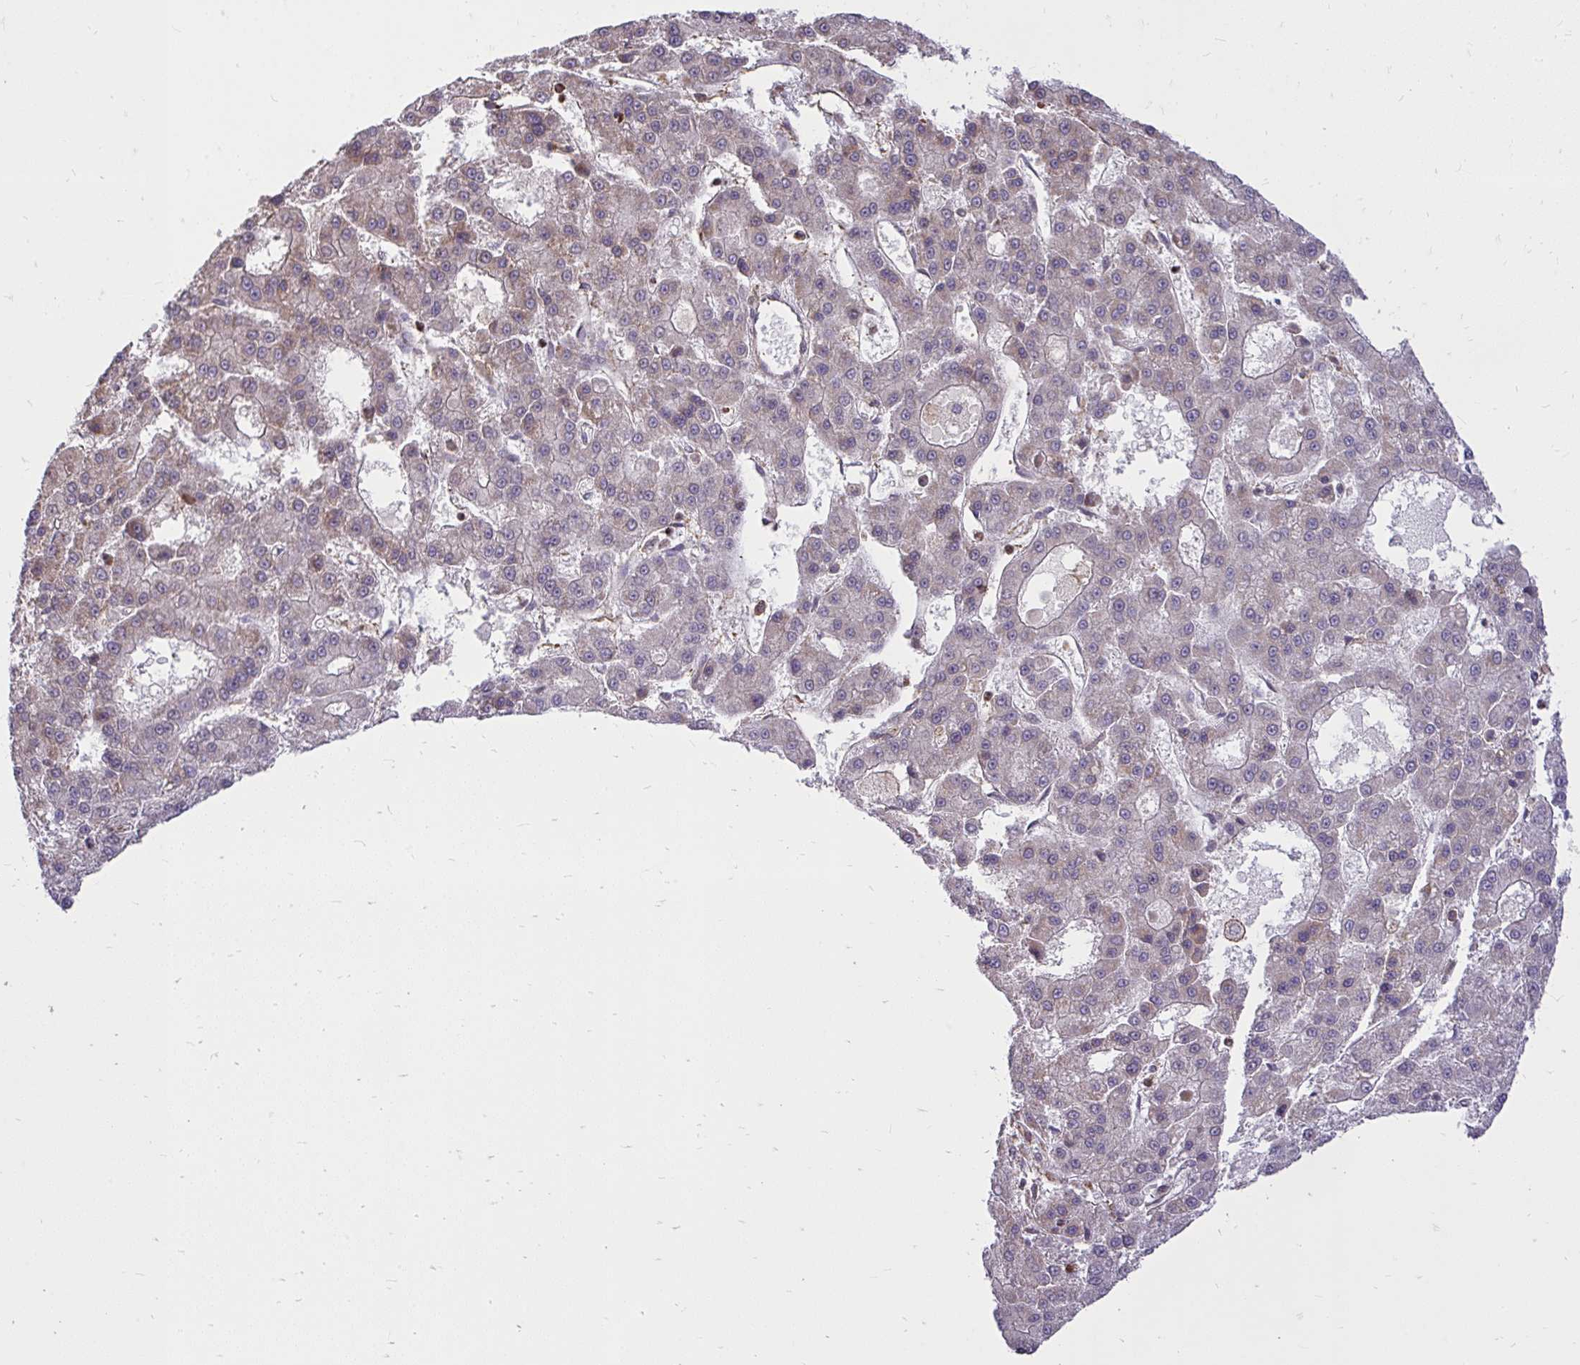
{"staining": {"intensity": "weak", "quantity": "25%-75%", "location": "cytoplasmic/membranous"}, "tissue": "liver cancer", "cell_type": "Tumor cells", "image_type": "cancer", "snomed": [{"axis": "morphology", "description": "Carcinoma, Hepatocellular, NOS"}, {"axis": "topography", "description": "Liver"}], "caption": "There is low levels of weak cytoplasmic/membranous staining in tumor cells of liver cancer, as demonstrated by immunohistochemical staining (brown color).", "gene": "SLC7A5", "patient": {"sex": "male", "age": 70}}